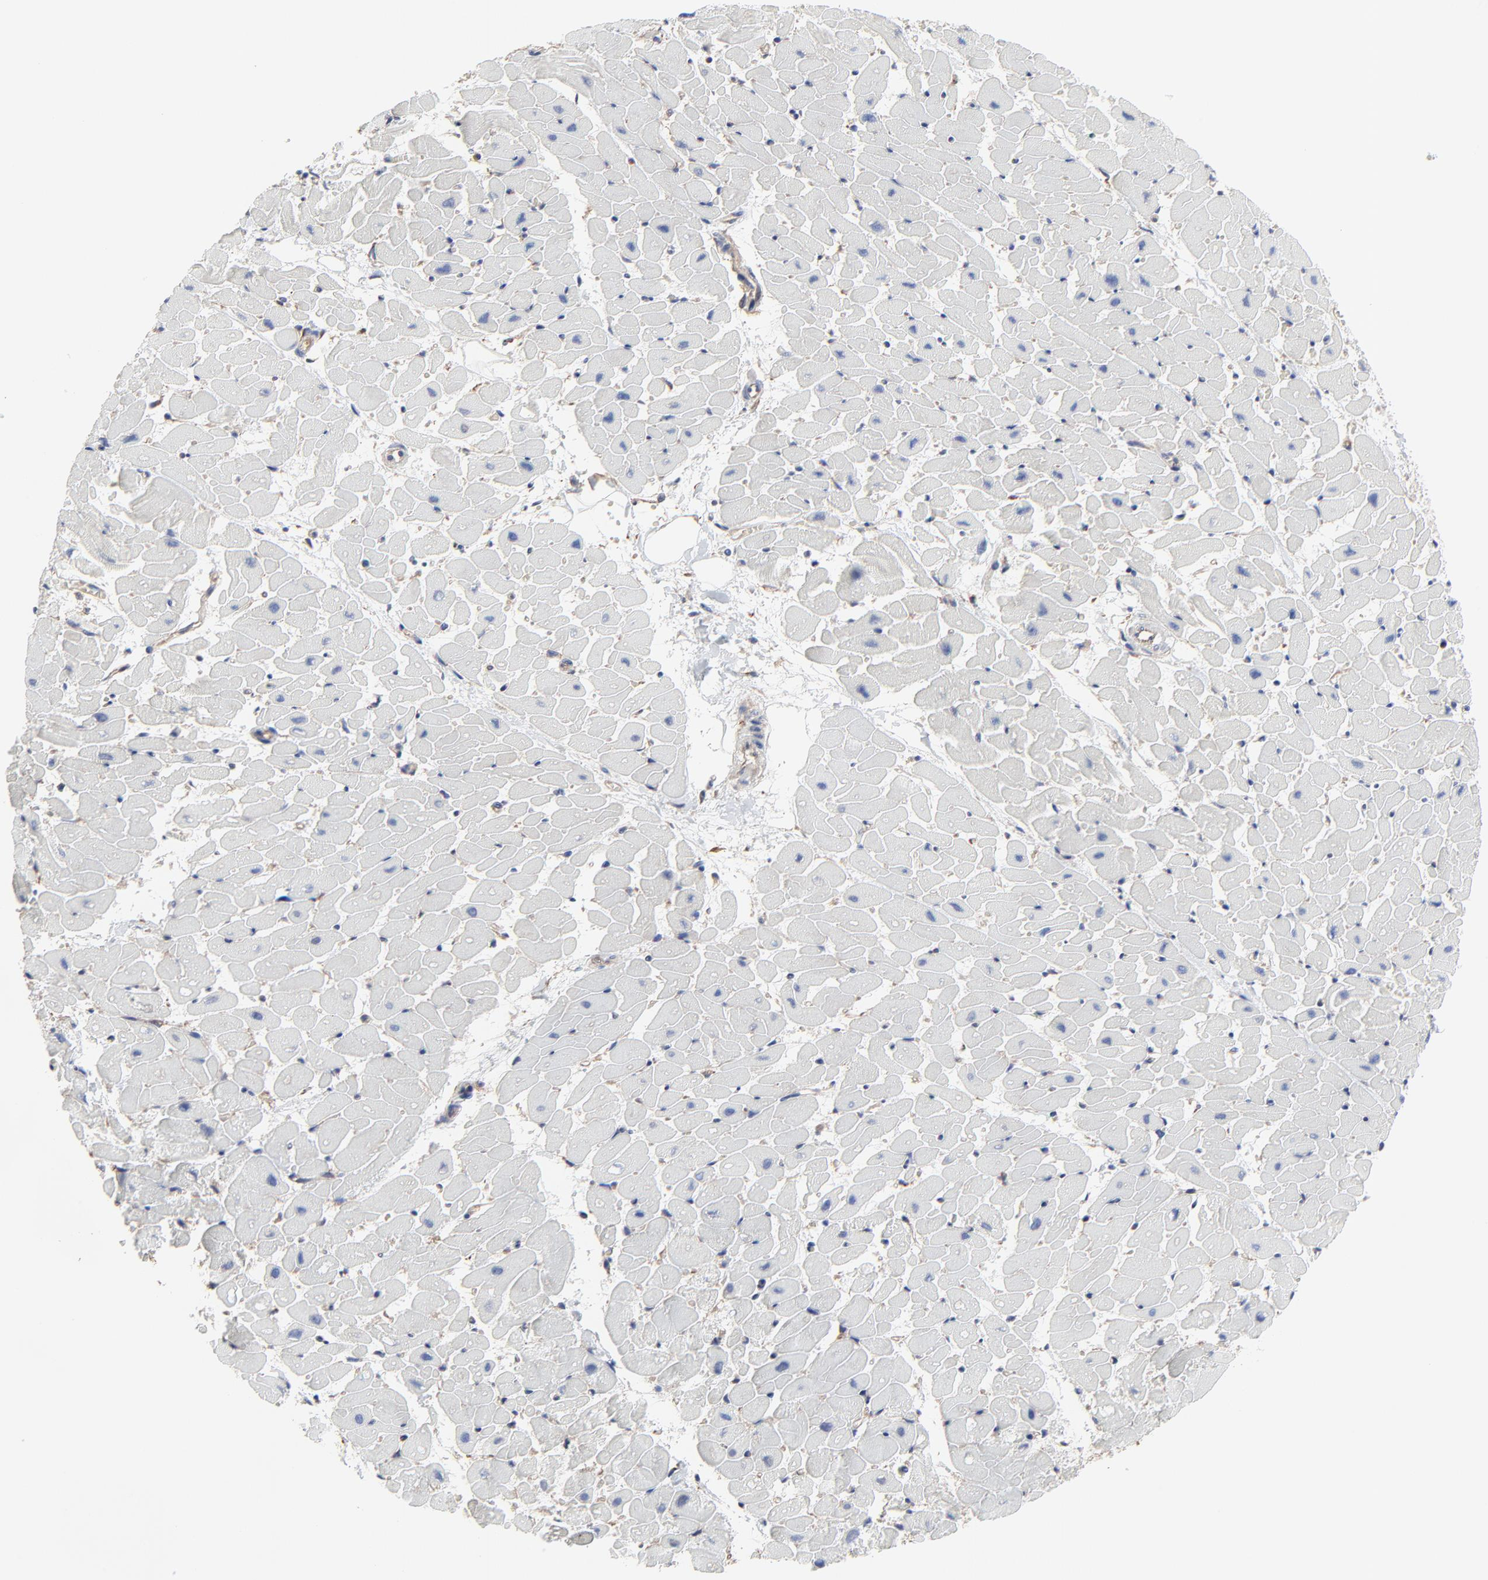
{"staining": {"intensity": "negative", "quantity": "none", "location": "none"}, "tissue": "heart muscle", "cell_type": "Cardiomyocytes", "image_type": "normal", "snomed": [{"axis": "morphology", "description": "Normal tissue, NOS"}, {"axis": "topography", "description": "Heart"}], "caption": "Immunohistochemical staining of normal heart muscle exhibits no significant expression in cardiomyocytes.", "gene": "NXF3", "patient": {"sex": "female", "age": 19}}